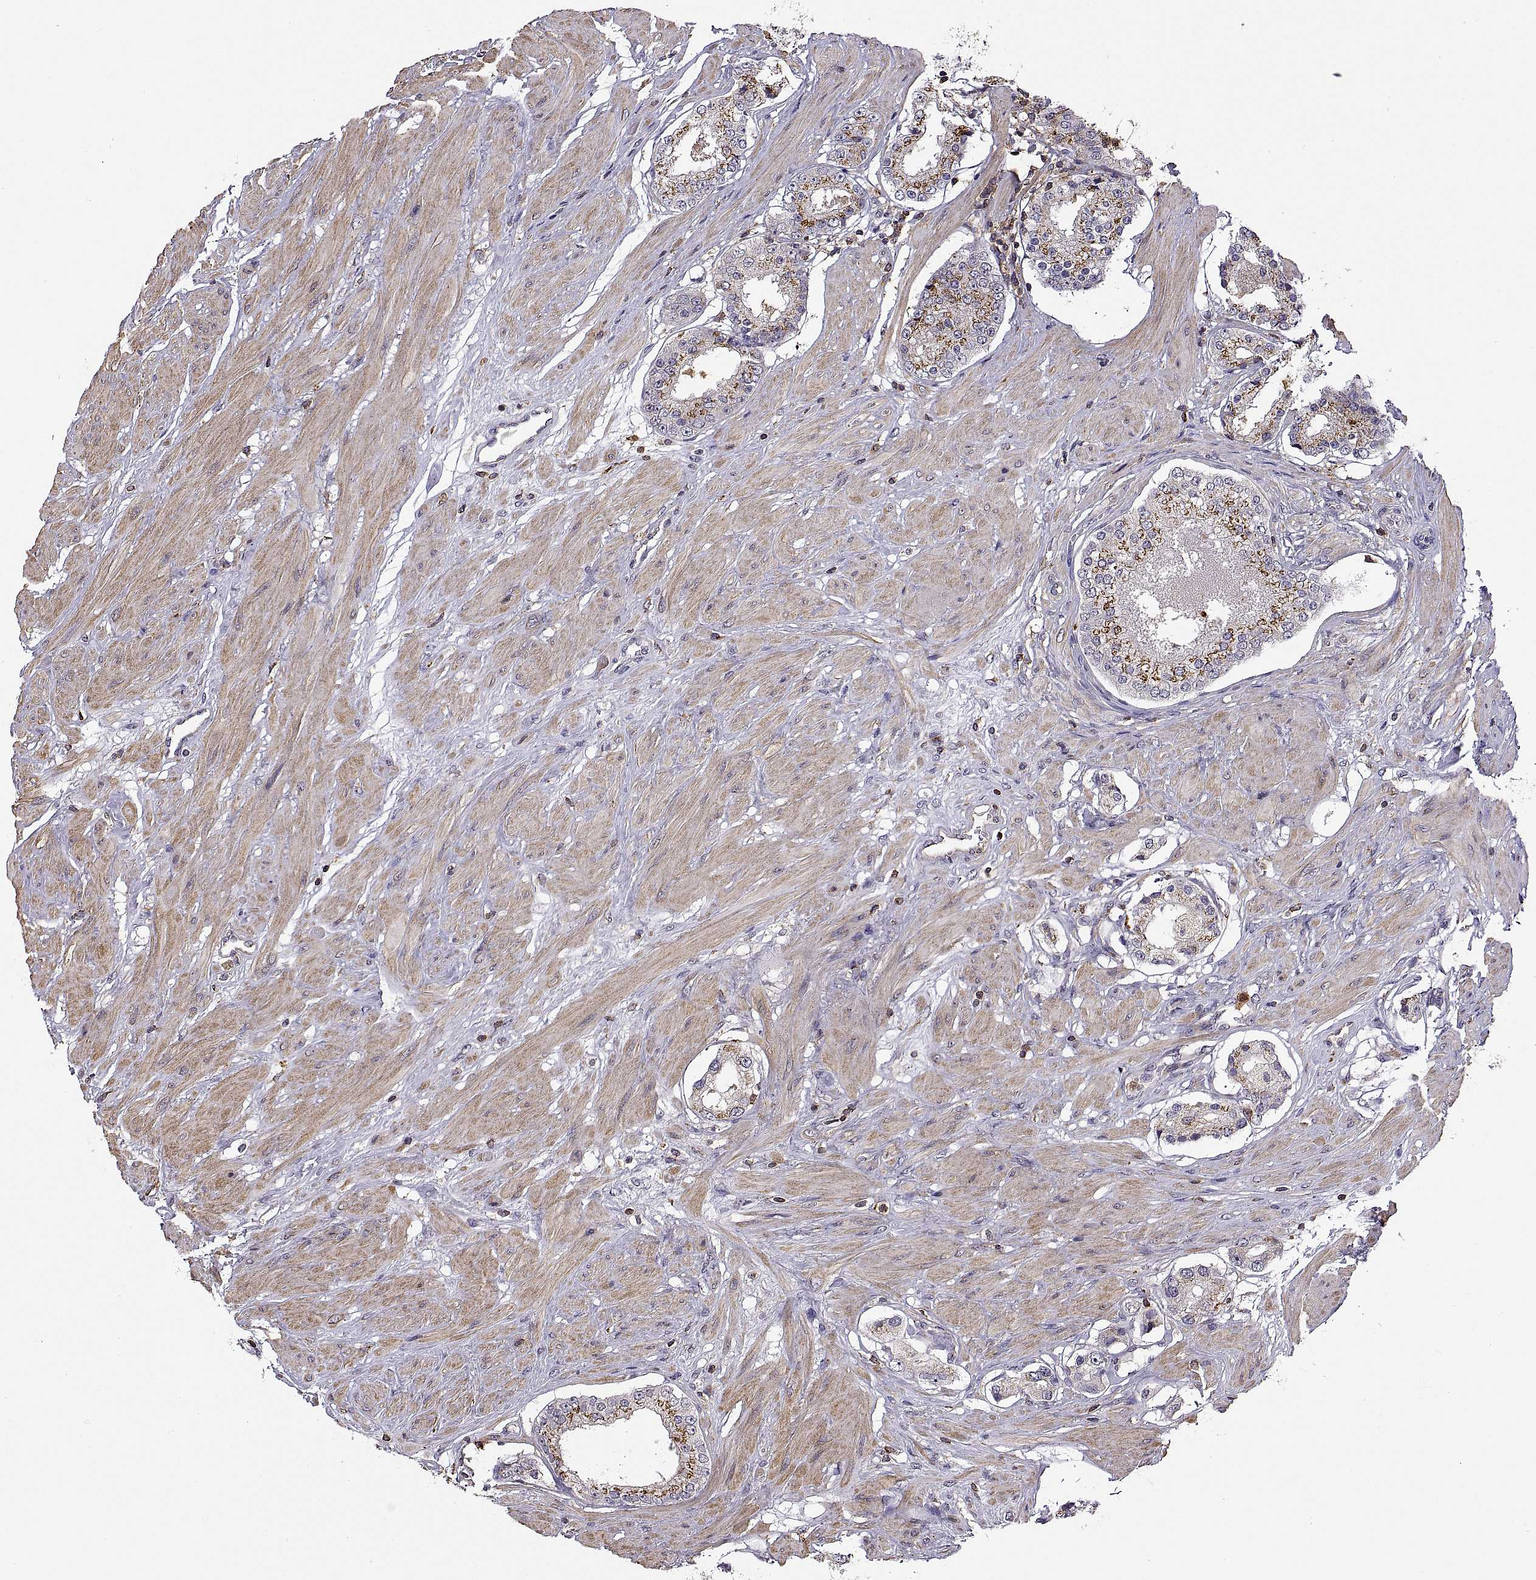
{"staining": {"intensity": "strong", "quantity": "25%-75%", "location": "cytoplasmic/membranous"}, "tissue": "prostate cancer", "cell_type": "Tumor cells", "image_type": "cancer", "snomed": [{"axis": "morphology", "description": "Adenocarcinoma, Low grade"}, {"axis": "topography", "description": "Prostate"}], "caption": "Adenocarcinoma (low-grade) (prostate) tissue reveals strong cytoplasmic/membranous positivity in about 25%-75% of tumor cells", "gene": "ACAP1", "patient": {"sex": "male", "age": 60}}